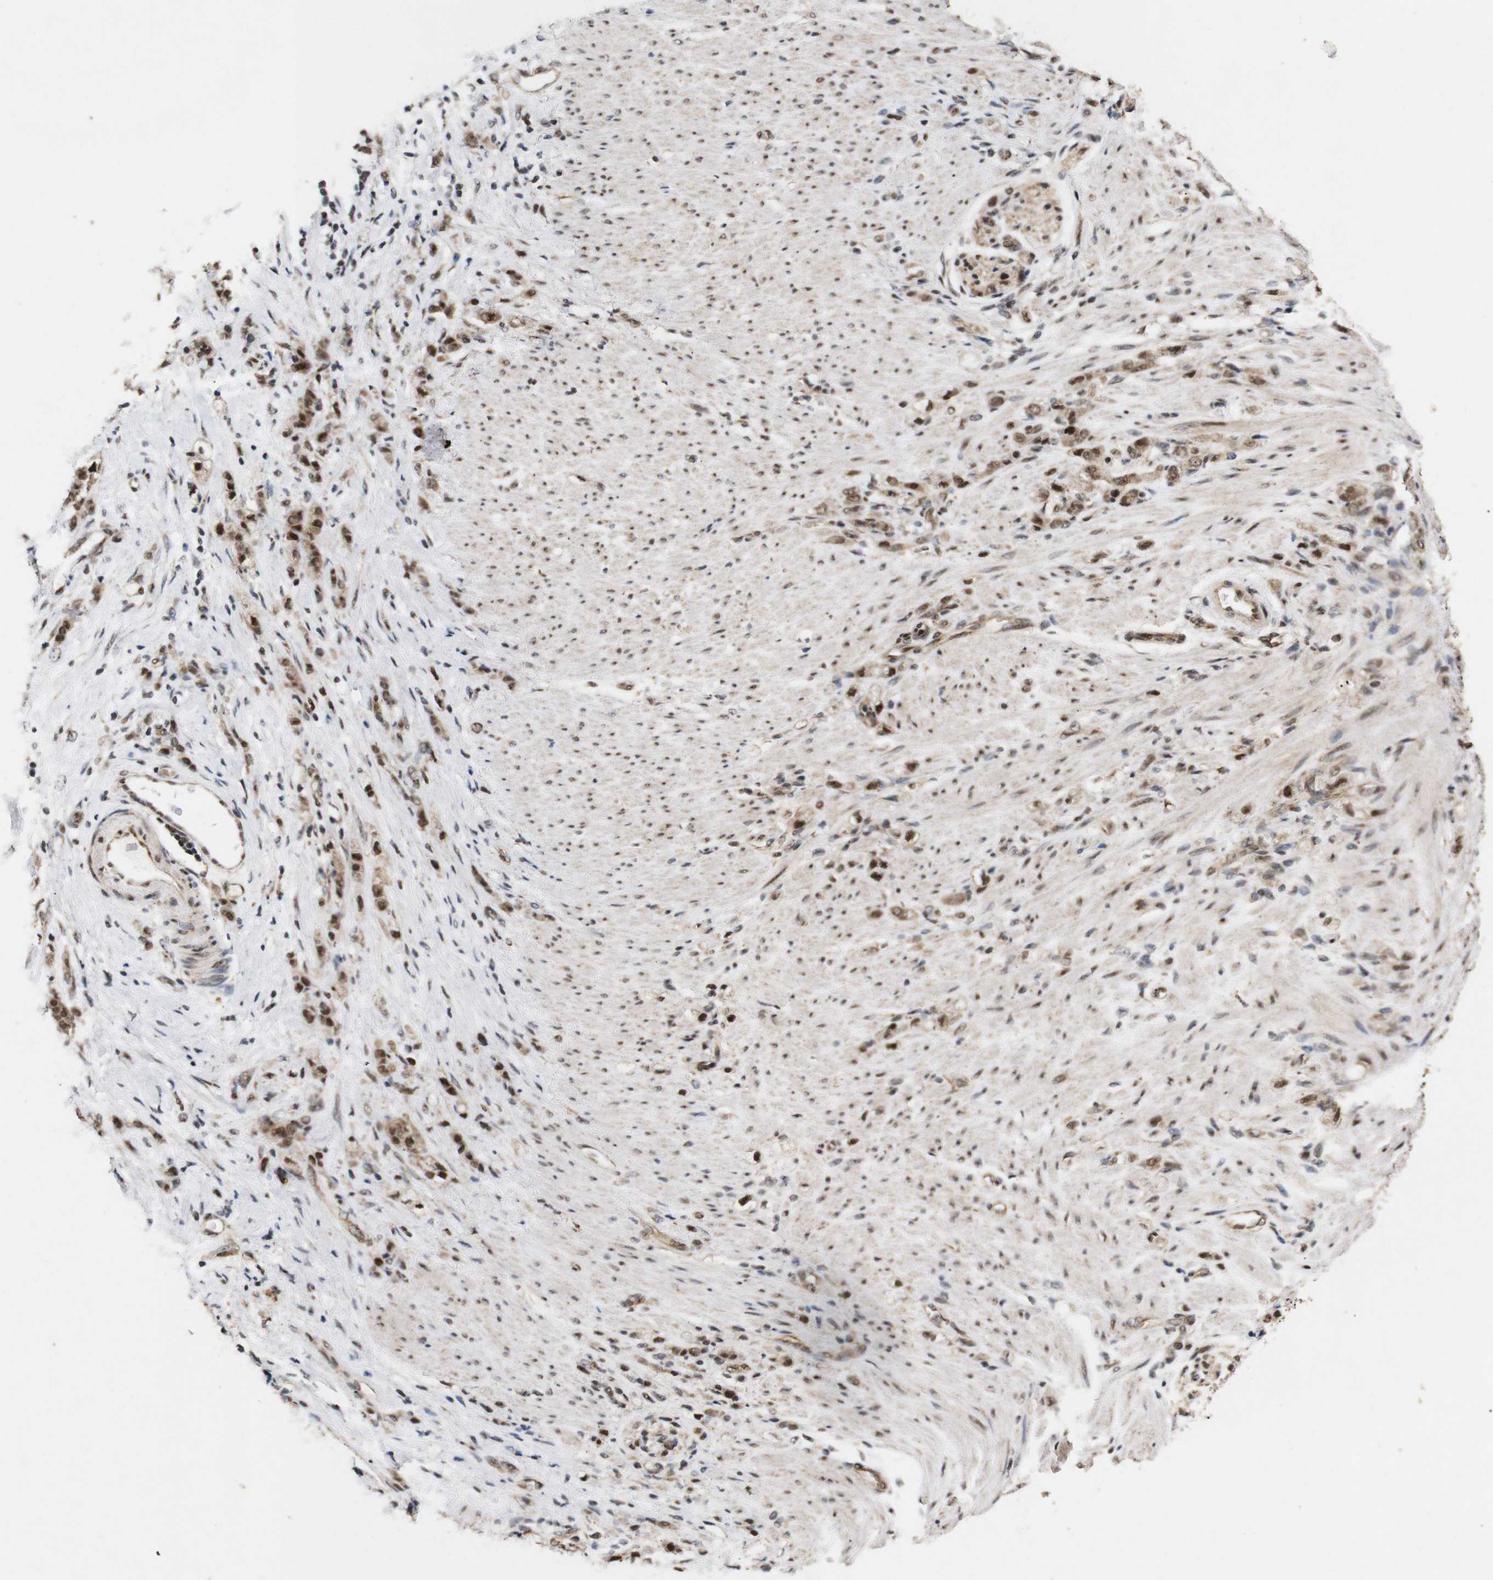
{"staining": {"intensity": "moderate", "quantity": ">75%", "location": "cytoplasmic/membranous,nuclear"}, "tissue": "stomach cancer", "cell_type": "Tumor cells", "image_type": "cancer", "snomed": [{"axis": "morphology", "description": "Adenocarcinoma, NOS"}, {"axis": "topography", "description": "Stomach"}], "caption": "Adenocarcinoma (stomach) stained with DAB immunohistochemistry reveals medium levels of moderate cytoplasmic/membranous and nuclear positivity in approximately >75% of tumor cells.", "gene": "PYM1", "patient": {"sex": "male", "age": 82}}